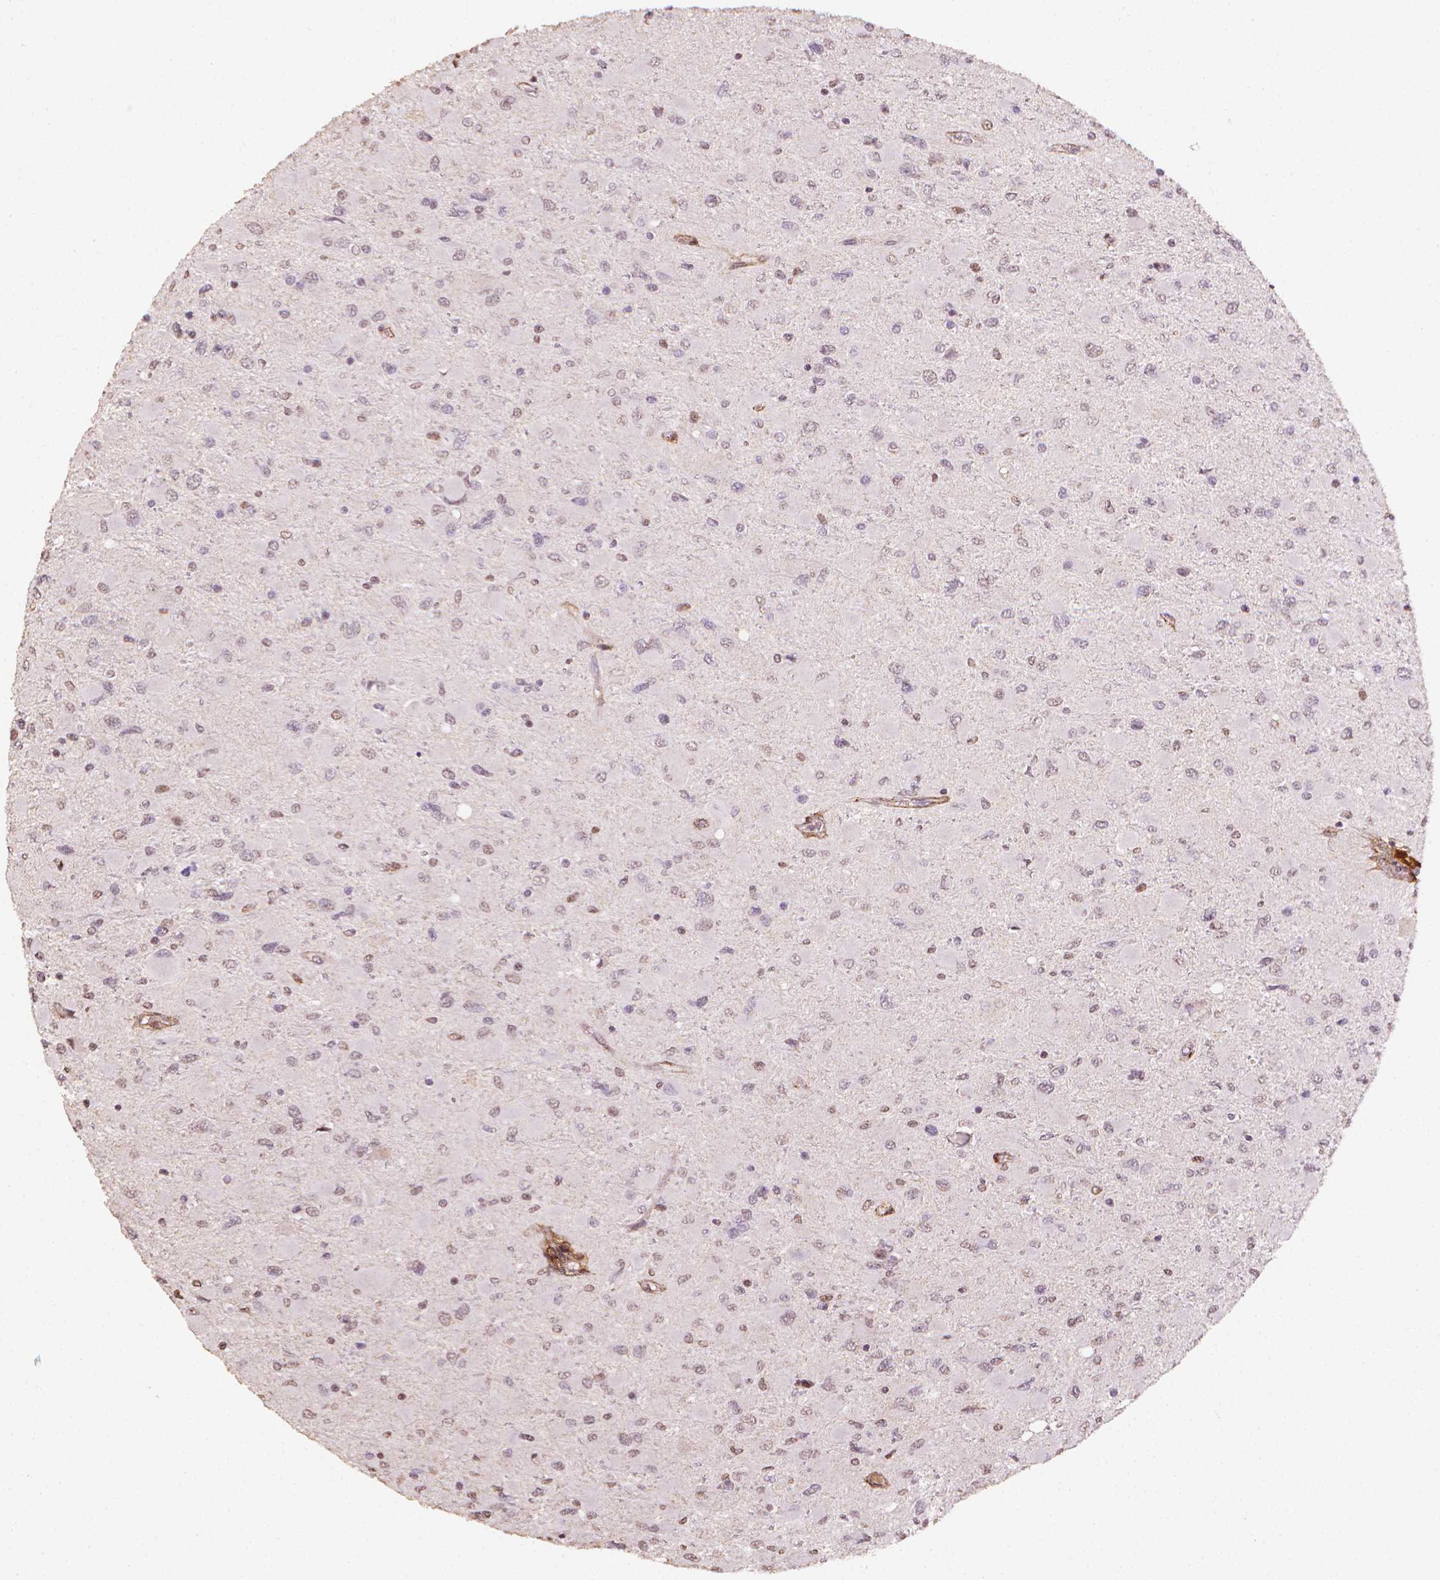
{"staining": {"intensity": "negative", "quantity": "none", "location": "none"}, "tissue": "glioma", "cell_type": "Tumor cells", "image_type": "cancer", "snomed": [{"axis": "morphology", "description": "Glioma, malignant, High grade"}, {"axis": "topography", "description": "Cerebral cortex"}], "caption": "DAB (3,3'-diaminobenzidine) immunohistochemical staining of malignant glioma (high-grade) displays no significant expression in tumor cells. (Immunohistochemistry (ihc), brightfield microscopy, high magnification).", "gene": "DCN", "patient": {"sex": "female", "age": 36}}